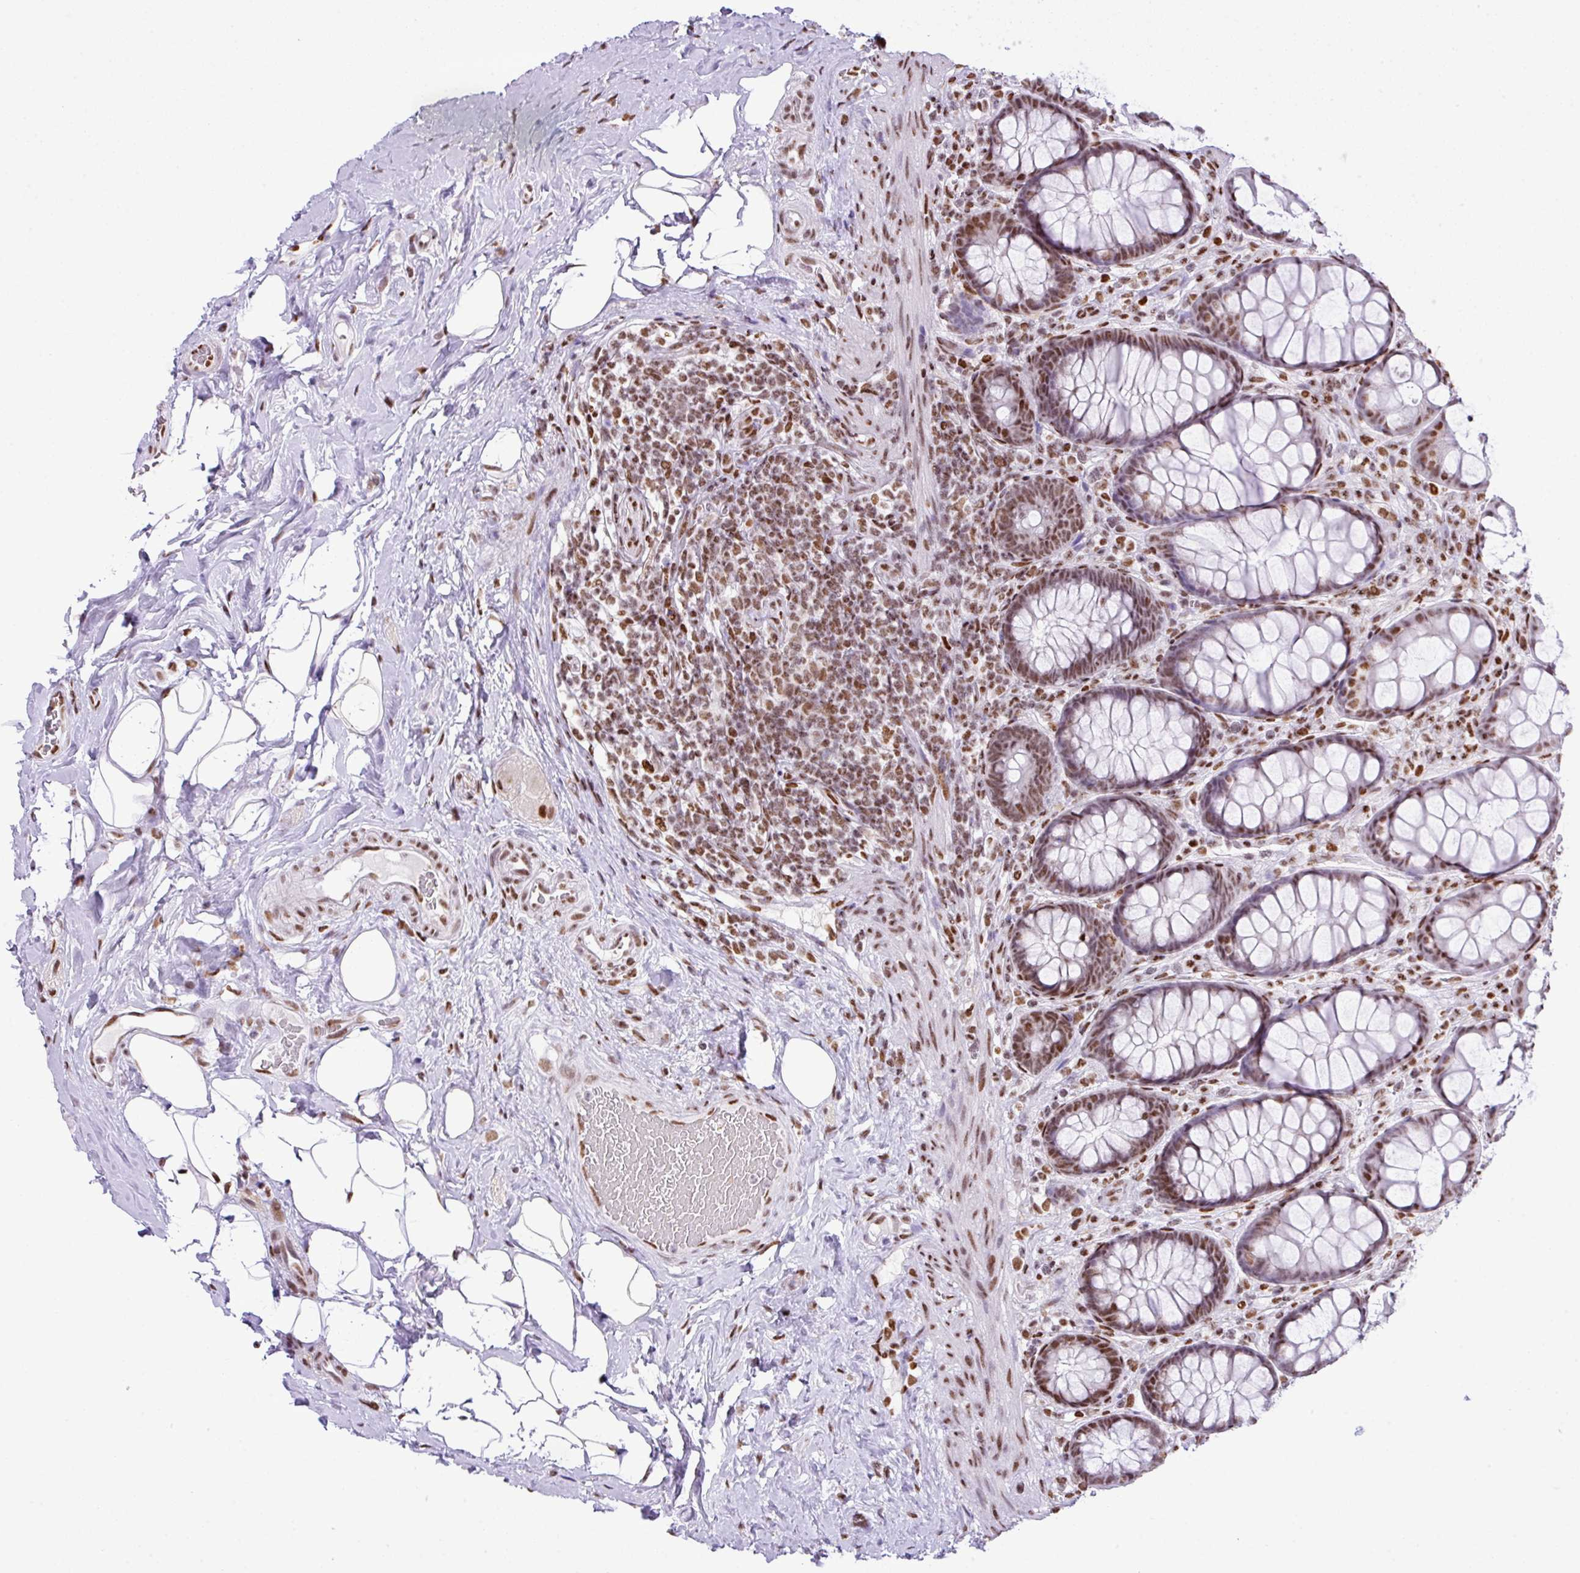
{"staining": {"intensity": "moderate", "quantity": ">75%", "location": "nuclear"}, "tissue": "rectum", "cell_type": "Glandular cells", "image_type": "normal", "snomed": [{"axis": "morphology", "description": "Normal tissue, NOS"}, {"axis": "topography", "description": "Rectum"}], "caption": "High-power microscopy captured an IHC photomicrograph of normal rectum, revealing moderate nuclear positivity in about >75% of glandular cells.", "gene": "RARG", "patient": {"sex": "female", "age": 67}}